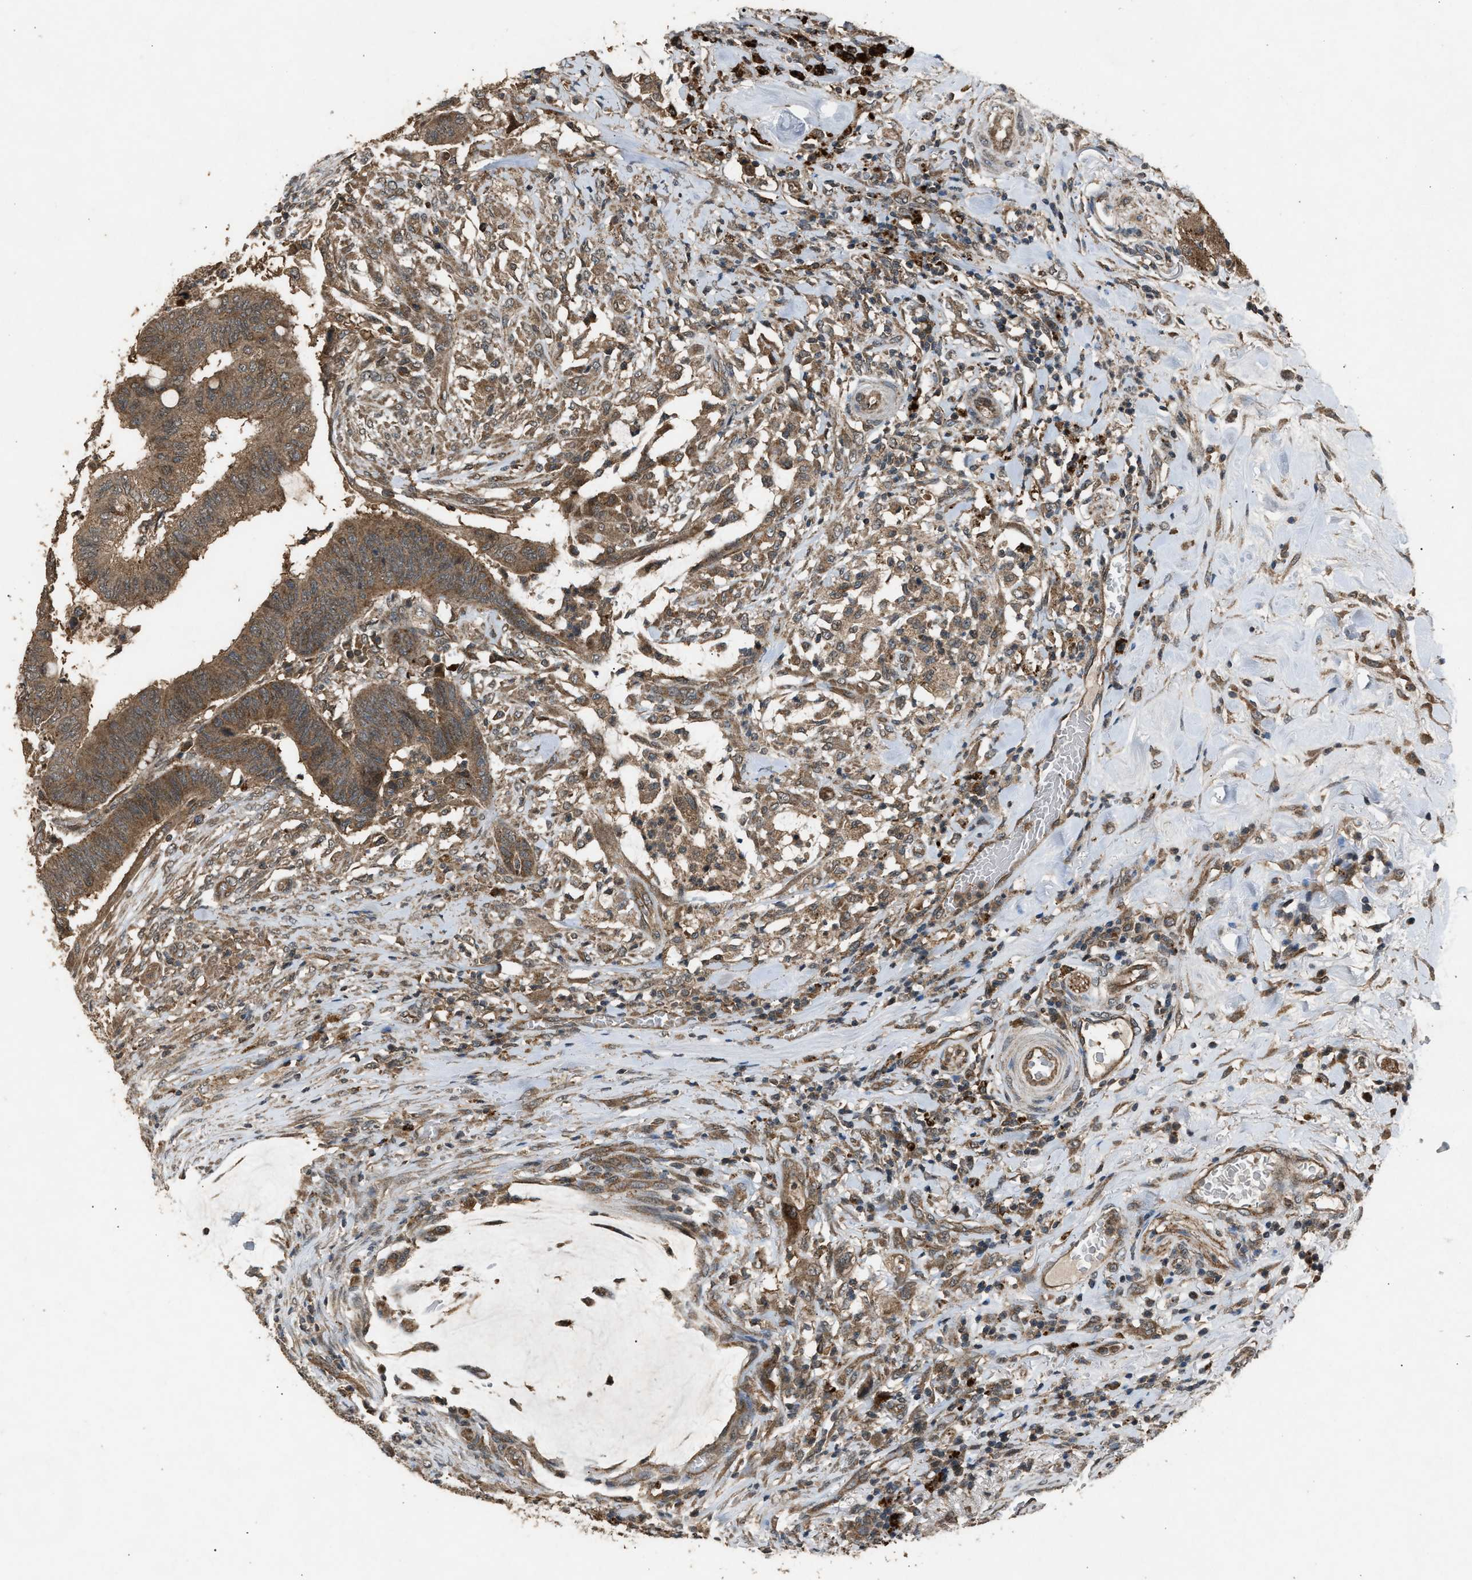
{"staining": {"intensity": "moderate", "quantity": ">75%", "location": "cytoplasmic/membranous"}, "tissue": "colorectal cancer", "cell_type": "Tumor cells", "image_type": "cancer", "snomed": [{"axis": "morphology", "description": "Normal tissue, NOS"}, {"axis": "morphology", "description": "Adenocarcinoma, NOS"}, {"axis": "topography", "description": "Rectum"}, {"axis": "topography", "description": "Peripheral nerve tissue"}], "caption": "This histopathology image reveals IHC staining of colorectal adenocarcinoma, with medium moderate cytoplasmic/membranous positivity in approximately >75% of tumor cells.", "gene": "PSMD1", "patient": {"sex": "male", "age": 92}}